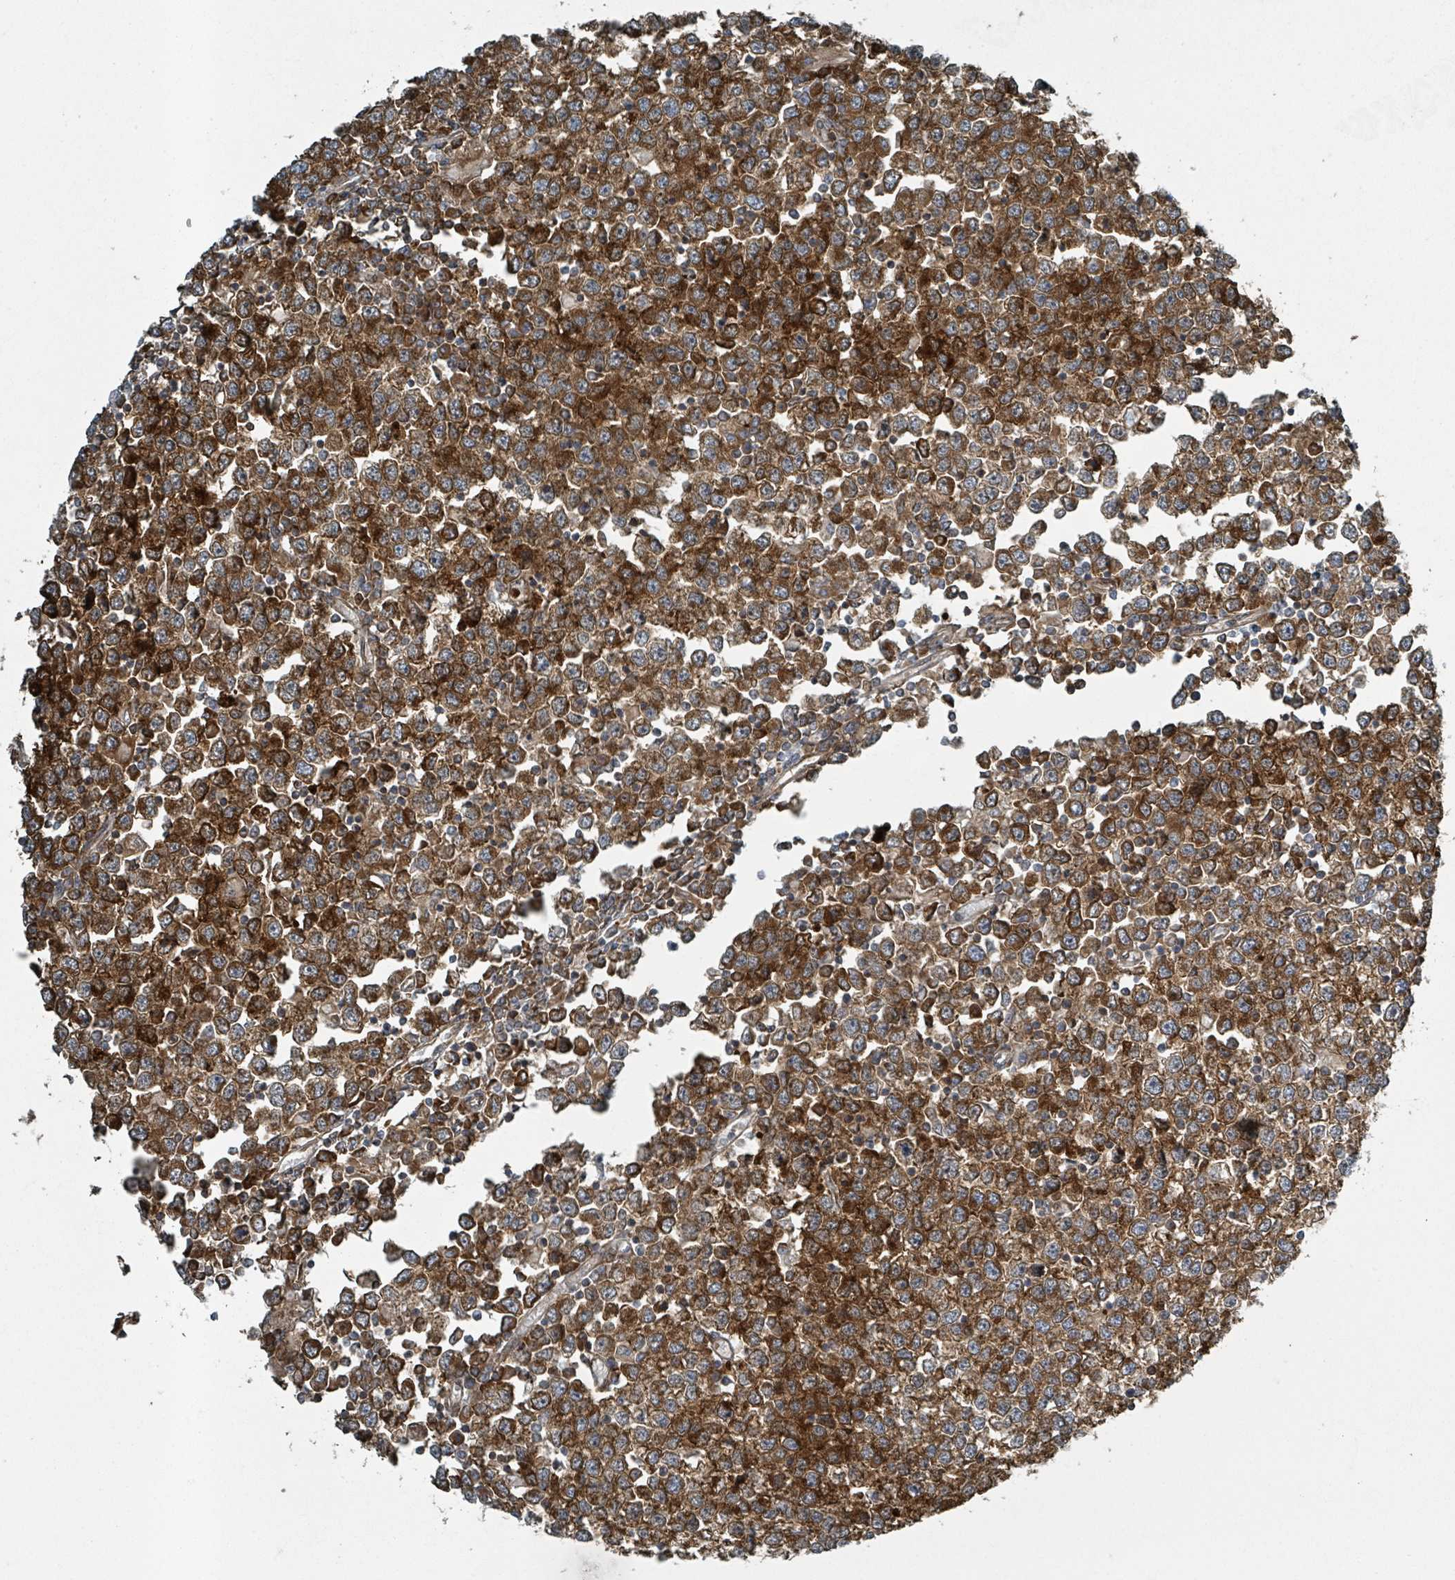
{"staining": {"intensity": "strong", "quantity": ">75%", "location": "cytoplasmic/membranous"}, "tissue": "testis cancer", "cell_type": "Tumor cells", "image_type": "cancer", "snomed": [{"axis": "morphology", "description": "Seminoma, NOS"}, {"axis": "topography", "description": "Testis"}], "caption": "Tumor cells show strong cytoplasmic/membranous expression in about >75% of cells in testis cancer (seminoma).", "gene": "RHPN2", "patient": {"sex": "male", "age": 65}}